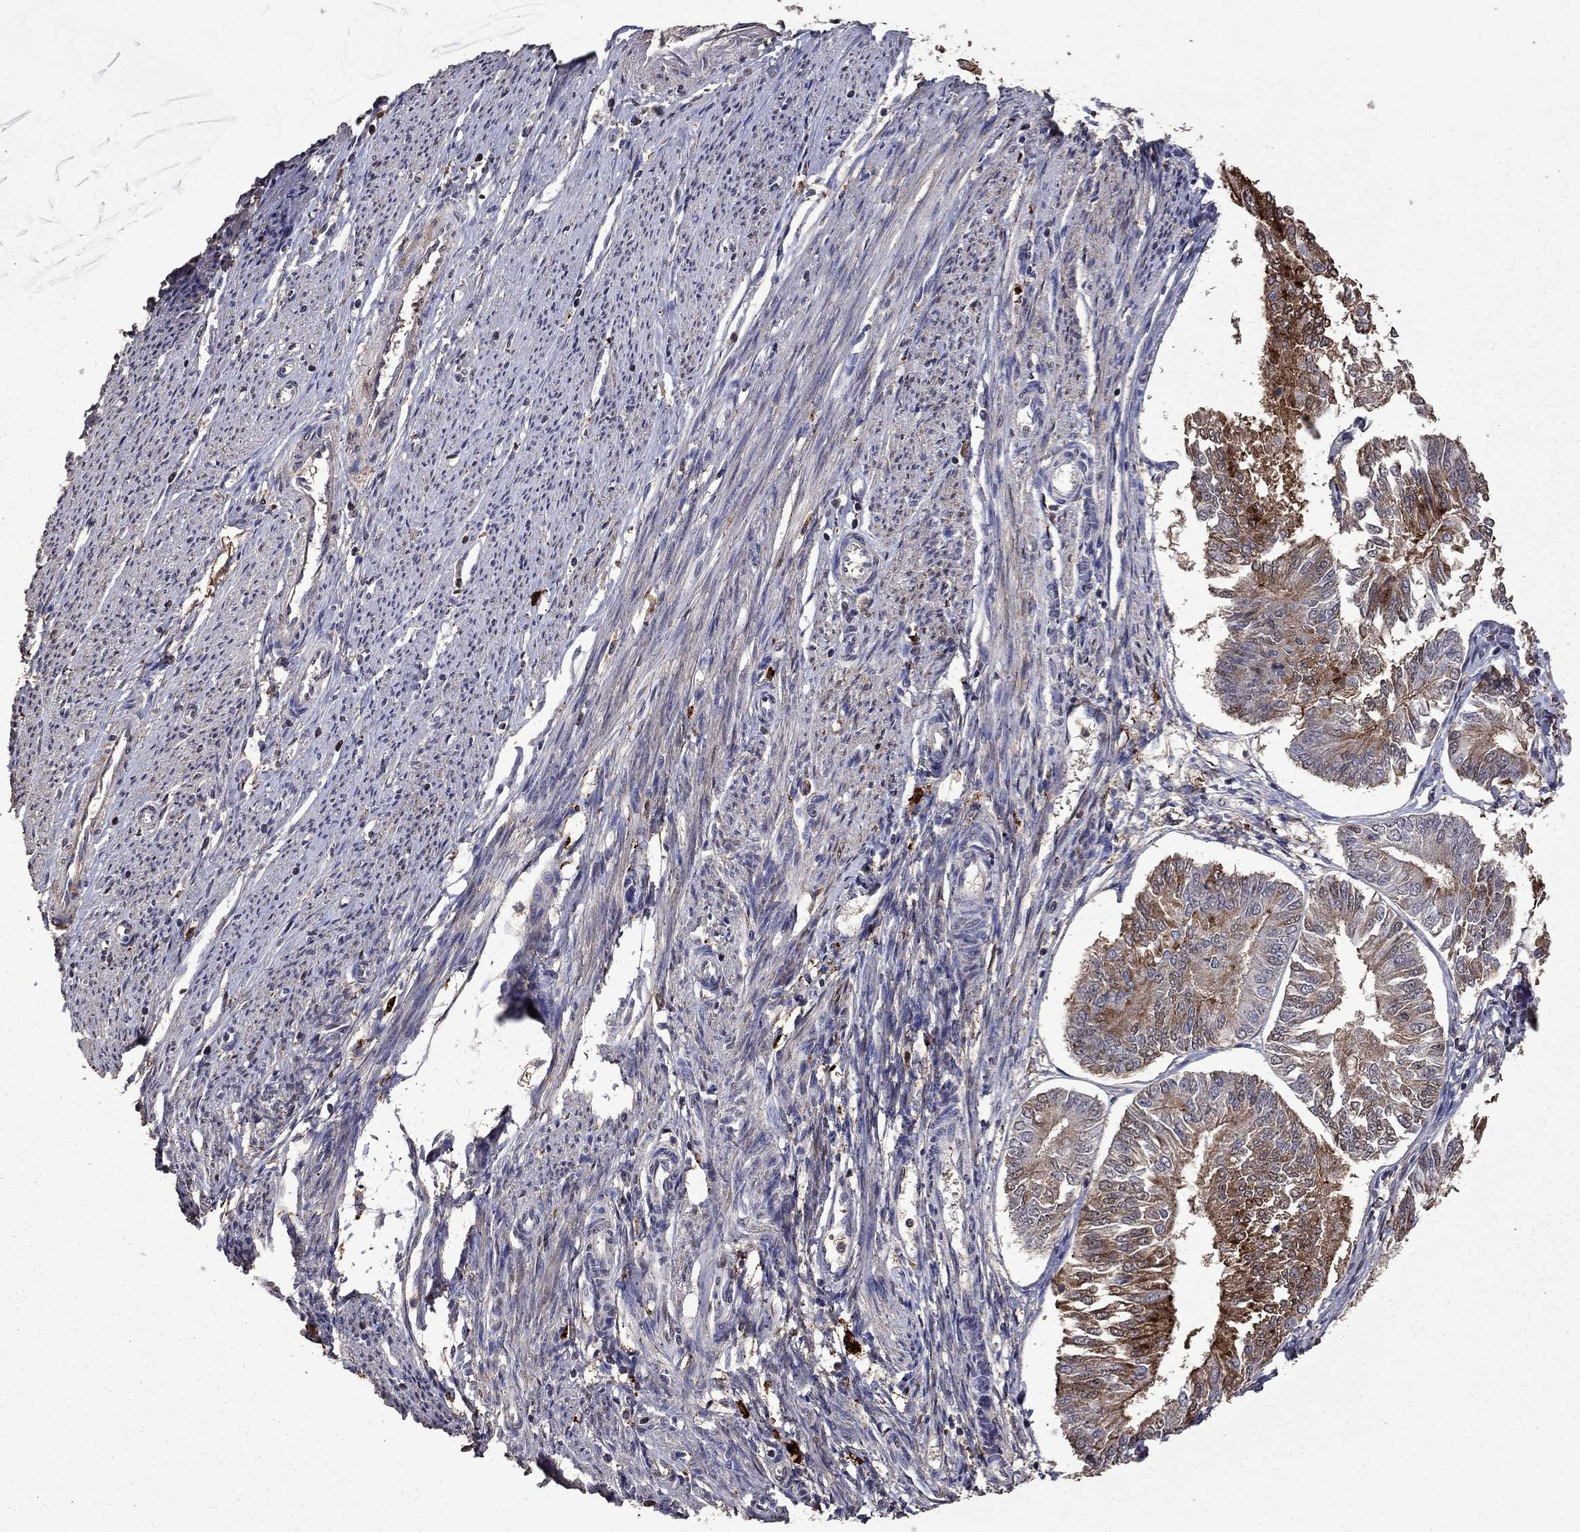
{"staining": {"intensity": "strong", "quantity": "25%-75%", "location": "cytoplasmic/membranous"}, "tissue": "endometrial cancer", "cell_type": "Tumor cells", "image_type": "cancer", "snomed": [{"axis": "morphology", "description": "Adenocarcinoma, NOS"}, {"axis": "topography", "description": "Endometrium"}], "caption": "IHC (DAB) staining of human endometrial cancer exhibits strong cytoplasmic/membranous protein expression in about 25%-75% of tumor cells. (Brightfield microscopy of DAB IHC at high magnification).", "gene": "SERPINA5", "patient": {"sex": "female", "age": 58}}